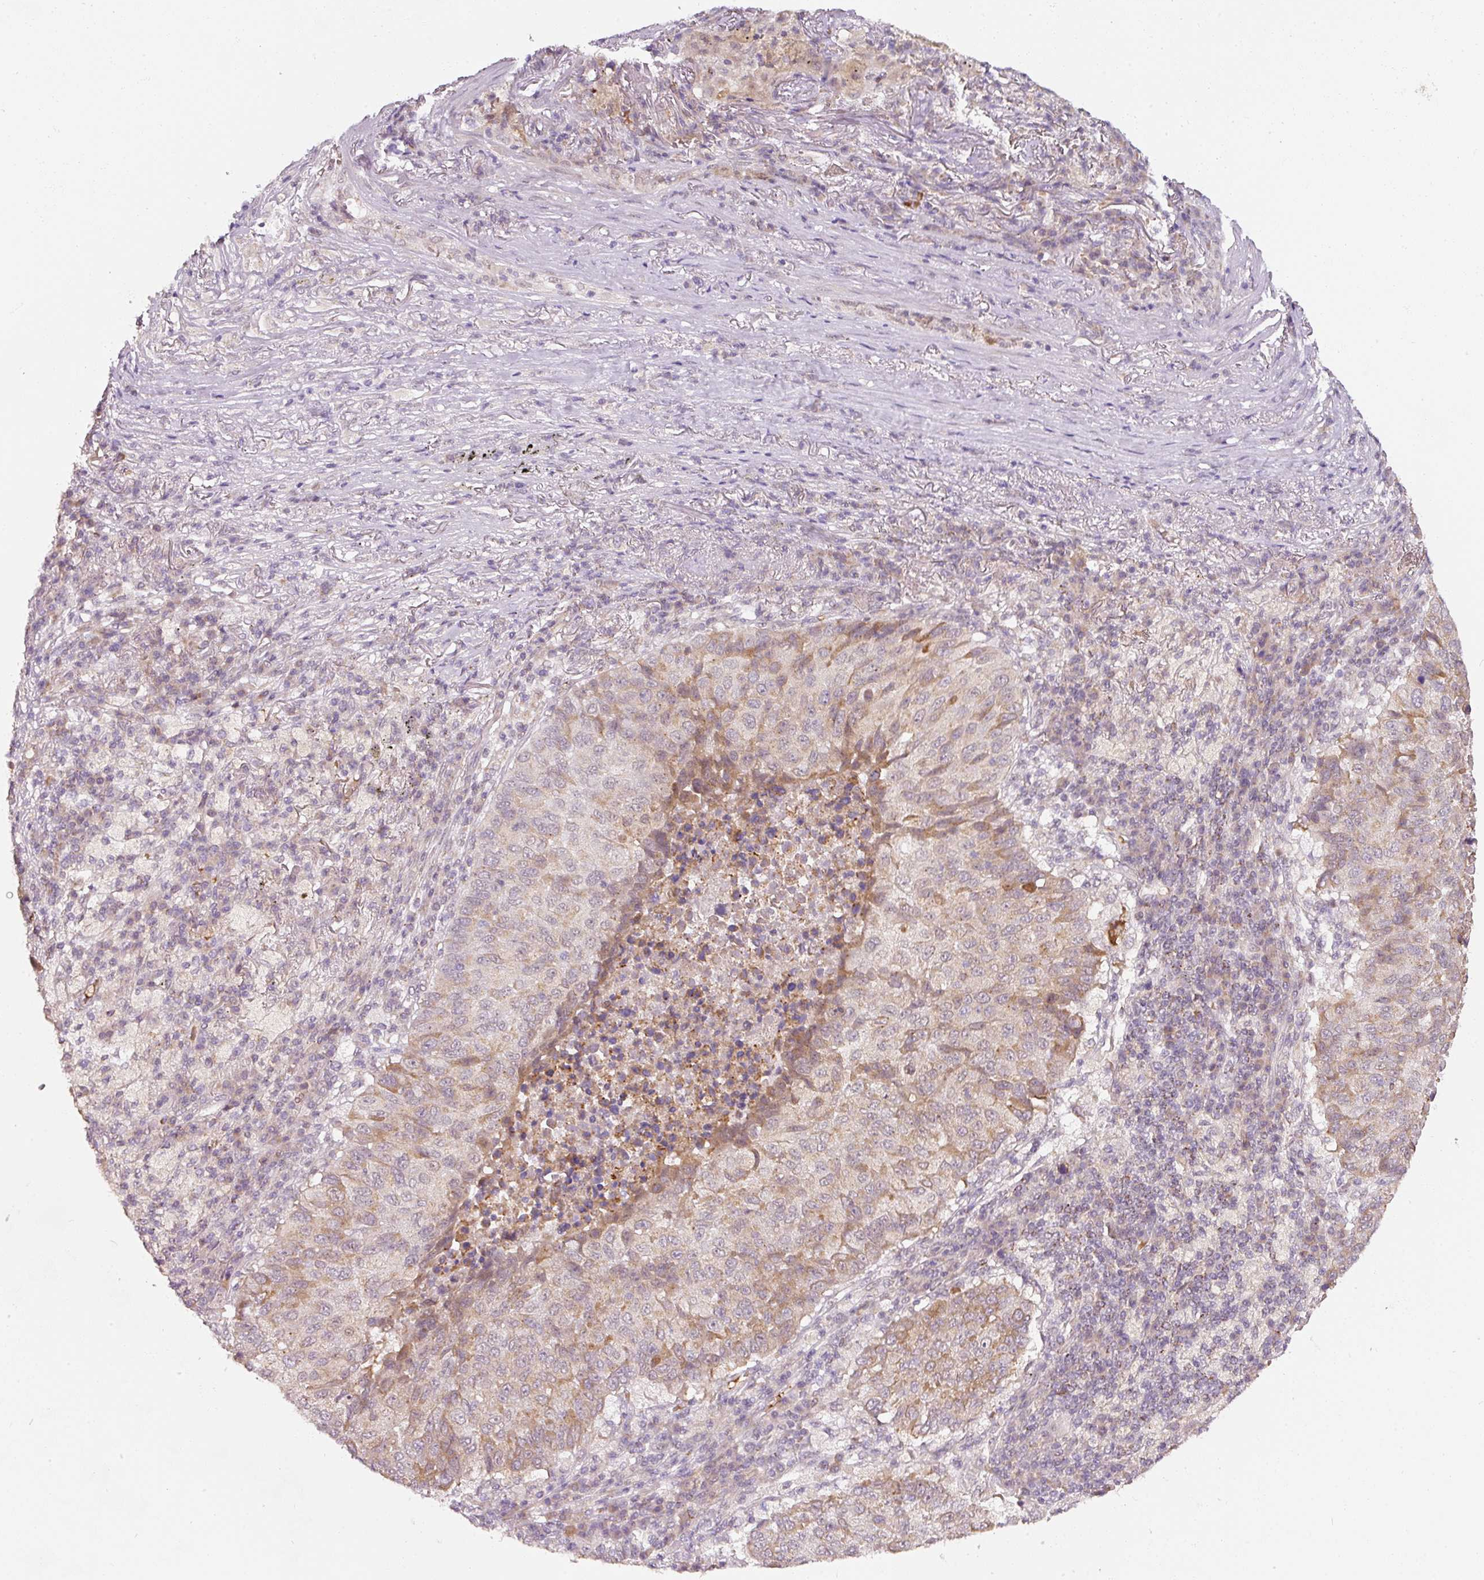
{"staining": {"intensity": "weak", "quantity": "25%-75%", "location": "cytoplasmic/membranous"}, "tissue": "lung cancer", "cell_type": "Tumor cells", "image_type": "cancer", "snomed": [{"axis": "morphology", "description": "Squamous cell carcinoma, NOS"}, {"axis": "topography", "description": "Lung"}], "caption": "The immunohistochemical stain highlights weak cytoplasmic/membranous expression in tumor cells of lung squamous cell carcinoma tissue.", "gene": "ZNF460", "patient": {"sex": "male", "age": 73}}